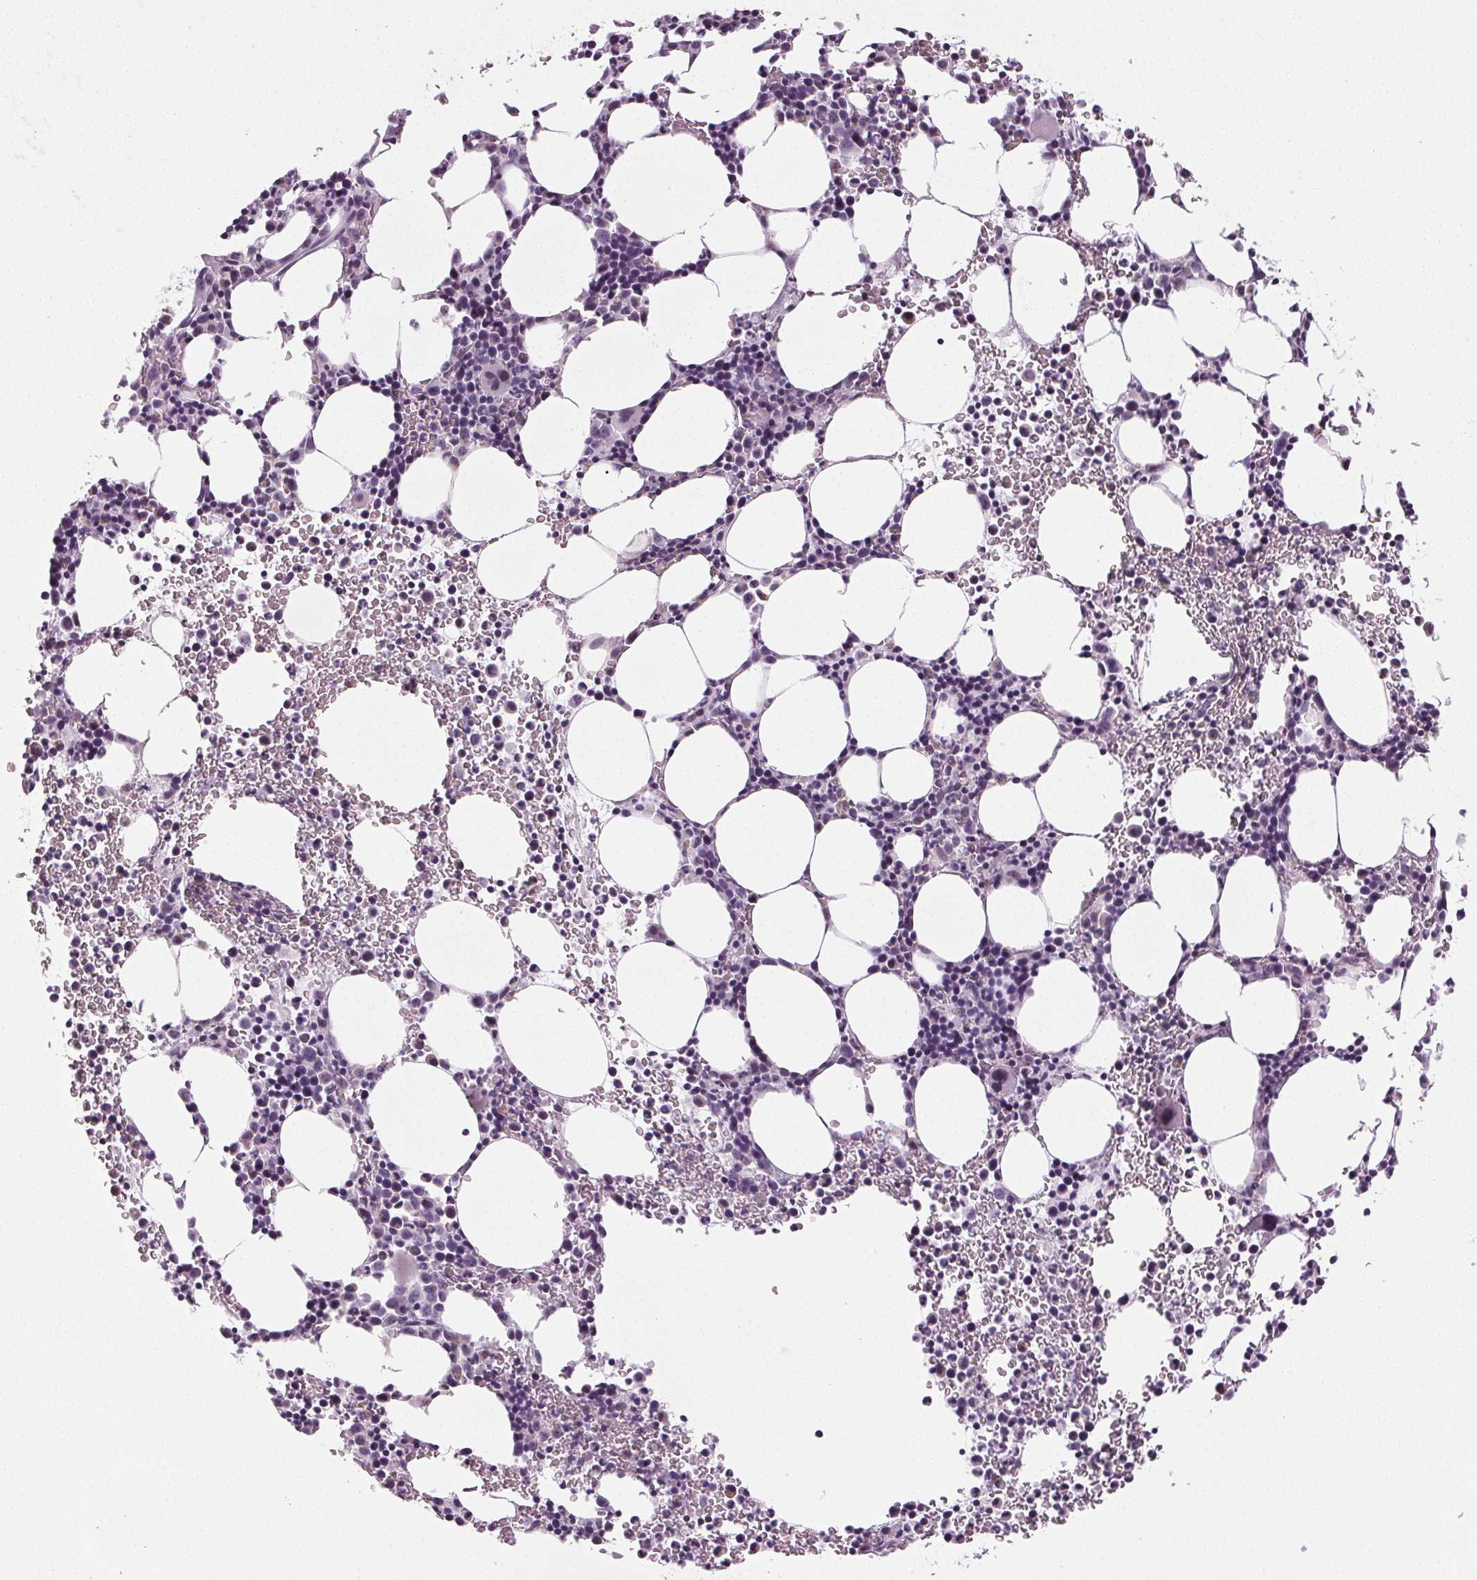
{"staining": {"intensity": "negative", "quantity": "none", "location": "none"}, "tissue": "bone marrow", "cell_type": "Hematopoietic cells", "image_type": "normal", "snomed": [{"axis": "morphology", "description": "Normal tissue, NOS"}, {"axis": "topography", "description": "Bone marrow"}], "caption": "IHC photomicrograph of unremarkable bone marrow stained for a protein (brown), which demonstrates no staining in hematopoietic cells.", "gene": "IGF2BP1", "patient": {"sex": "male", "age": 58}}